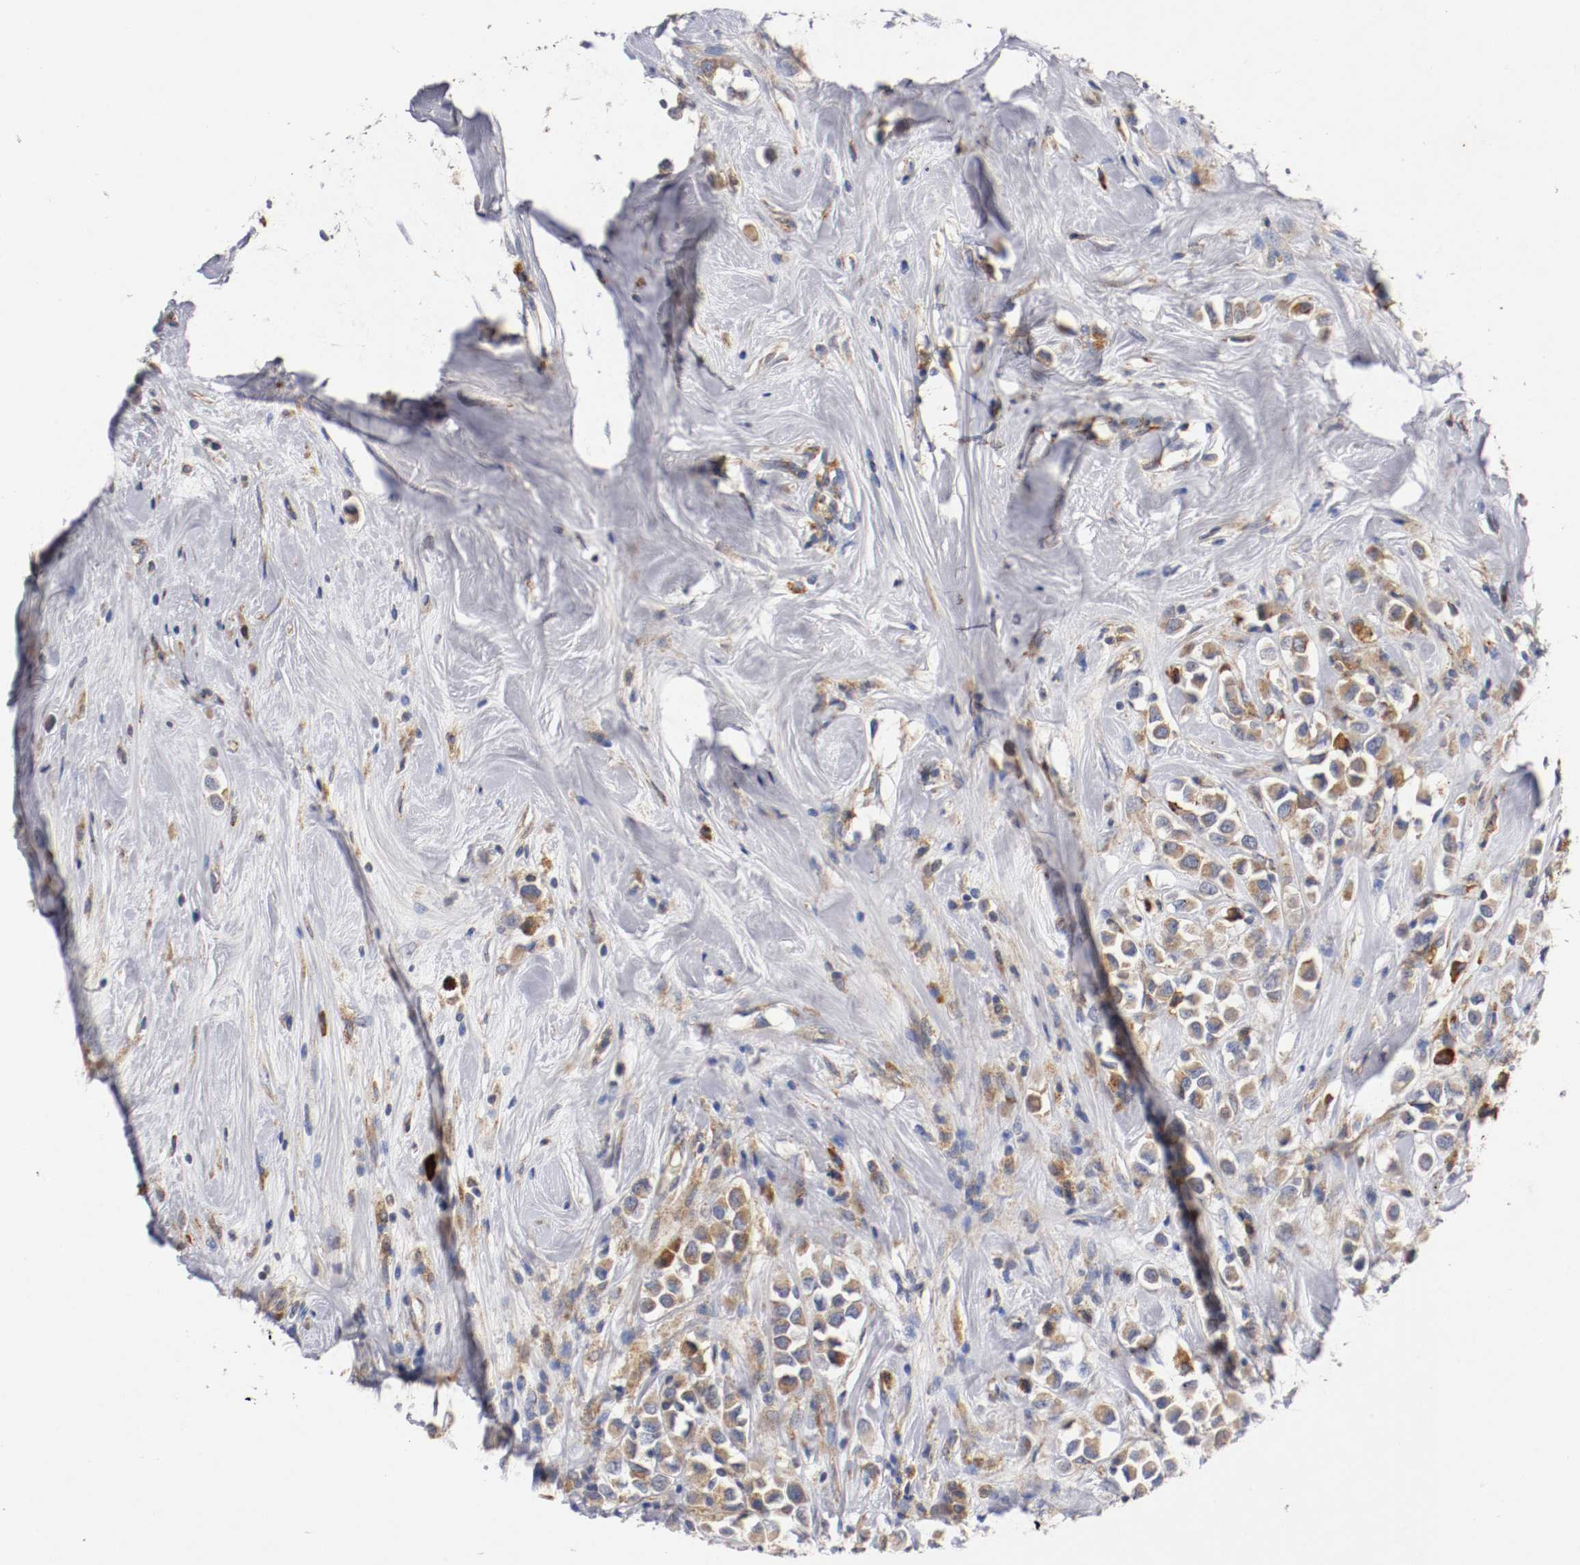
{"staining": {"intensity": "moderate", "quantity": ">75%", "location": "cytoplasmic/membranous"}, "tissue": "breast cancer", "cell_type": "Tumor cells", "image_type": "cancer", "snomed": [{"axis": "morphology", "description": "Duct carcinoma"}, {"axis": "topography", "description": "Breast"}], "caption": "An image of breast infiltrating ductal carcinoma stained for a protein shows moderate cytoplasmic/membranous brown staining in tumor cells.", "gene": "TRAF2", "patient": {"sex": "female", "age": 61}}